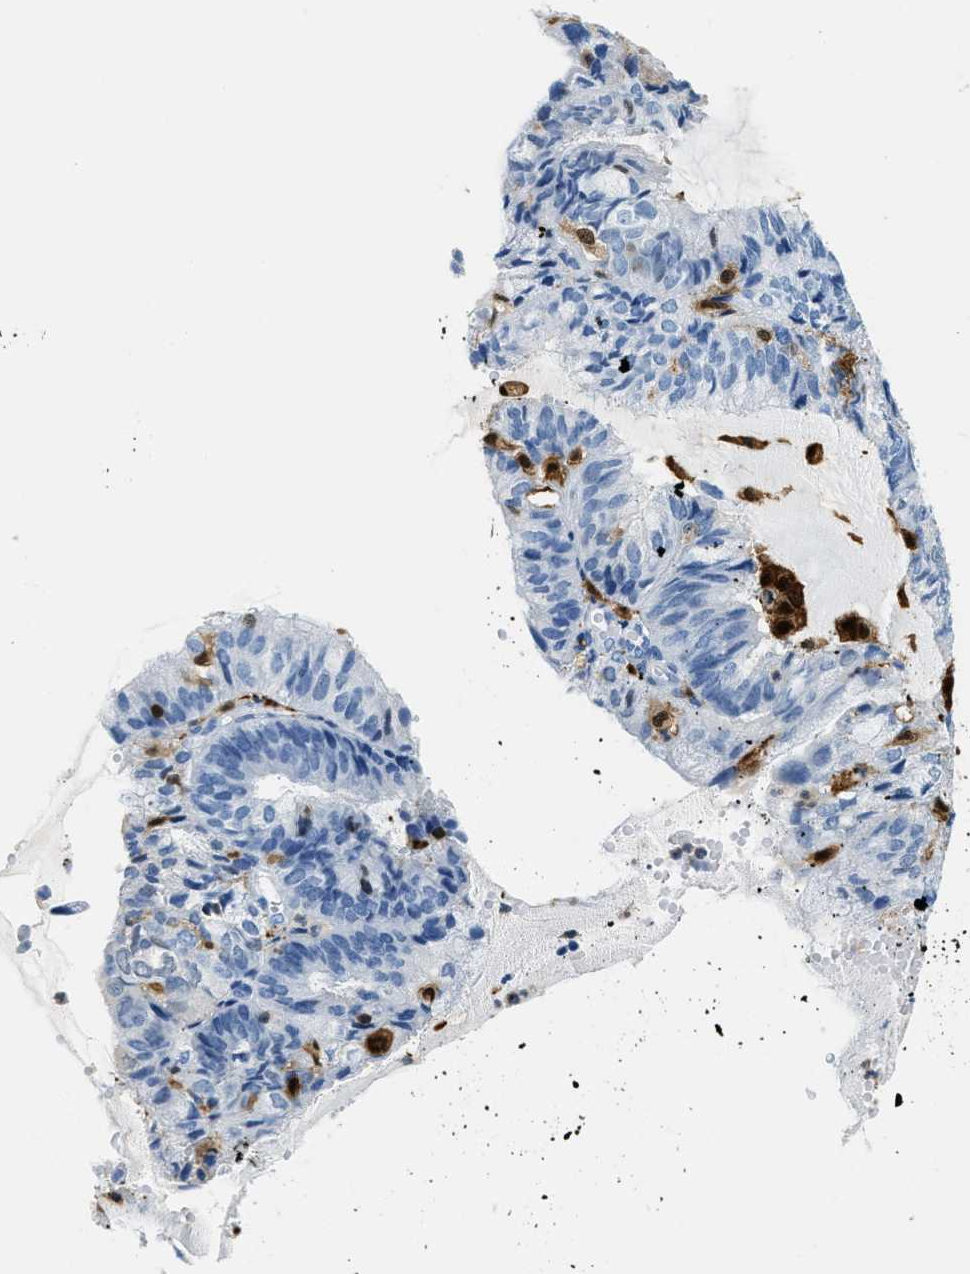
{"staining": {"intensity": "negative", "quantity": "none", "location": "none"}, "tissue": "endometrial cancer", "cell_type": "Tumor cells", "image_type": "cancer", "snomed": [{"axis": "morphology", "description": "Adenocarcinoma, NOS"}, {"axis": "topography", "description": "Endometrium"}], "caption": "Endometrial cancer was stained to show a protein in brown. There is no significant expression in tumor cells.", "gene": "CAPG", "patient": {"sex": "female", "age": 81}}